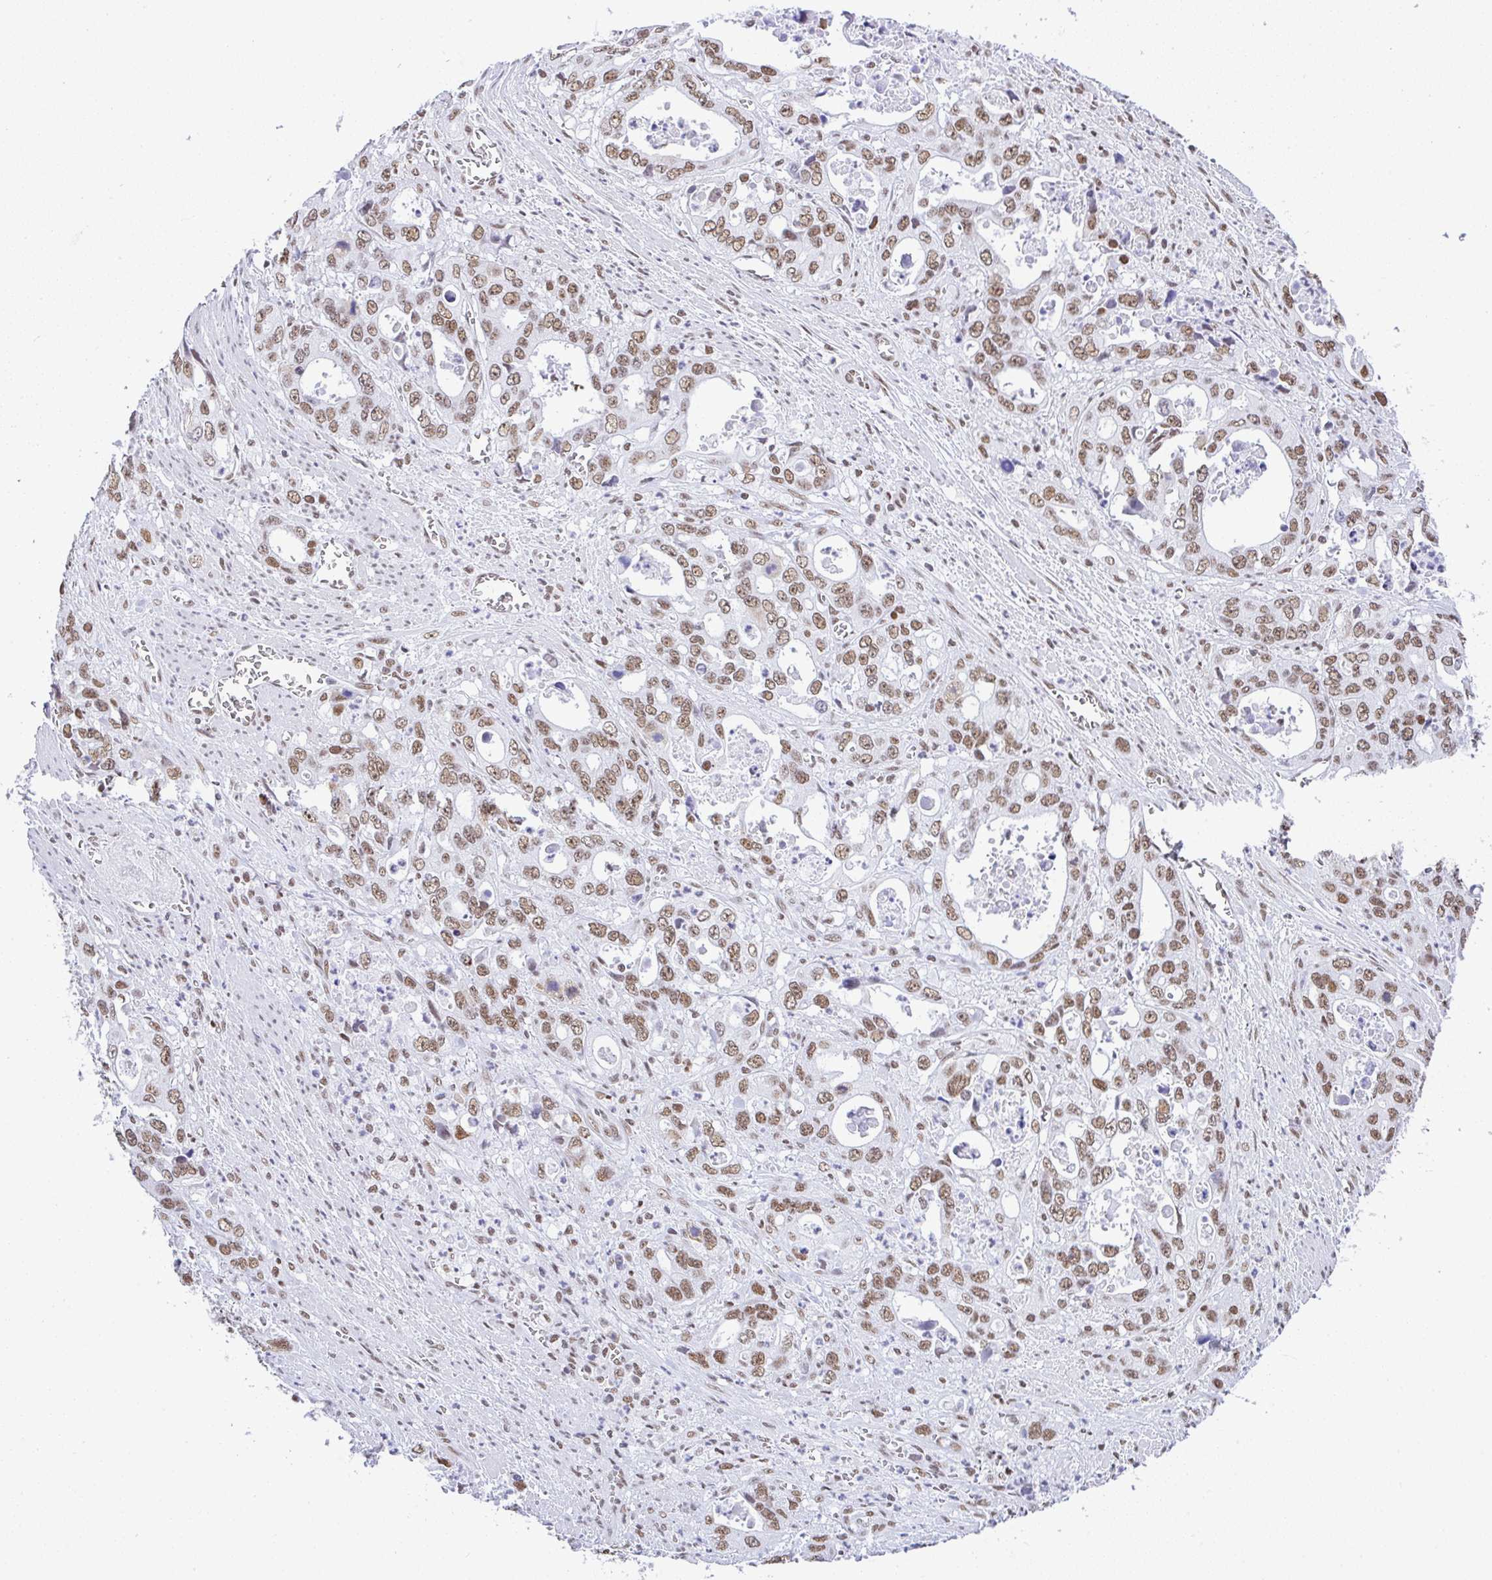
{"staining": {"intensity": "moderate", "quantity": ">75%", "location": "nuclear"}, "tissue": "stomach cancer", "cell_type": "Tumor cells", "image_type": "cancer", "snomed": [{"axis": "morphology", "description": "Adenocarcinoma, NOS"}, {"axis": "topography", "description": "Stomach, upper"}], "caption": "Immunohistochemistry (IHC) histopathology image of neoplastic tissue: human adenocarcinoma (stomach) stained using immunohistochemistry (IHC) displays medium levels of moderate protein expression localized specifically in the nuclear of tumor cells, appearing as a nuclear brown color.", "gene": "DDX52", "patient": {"sex": "male", "age": 74}}